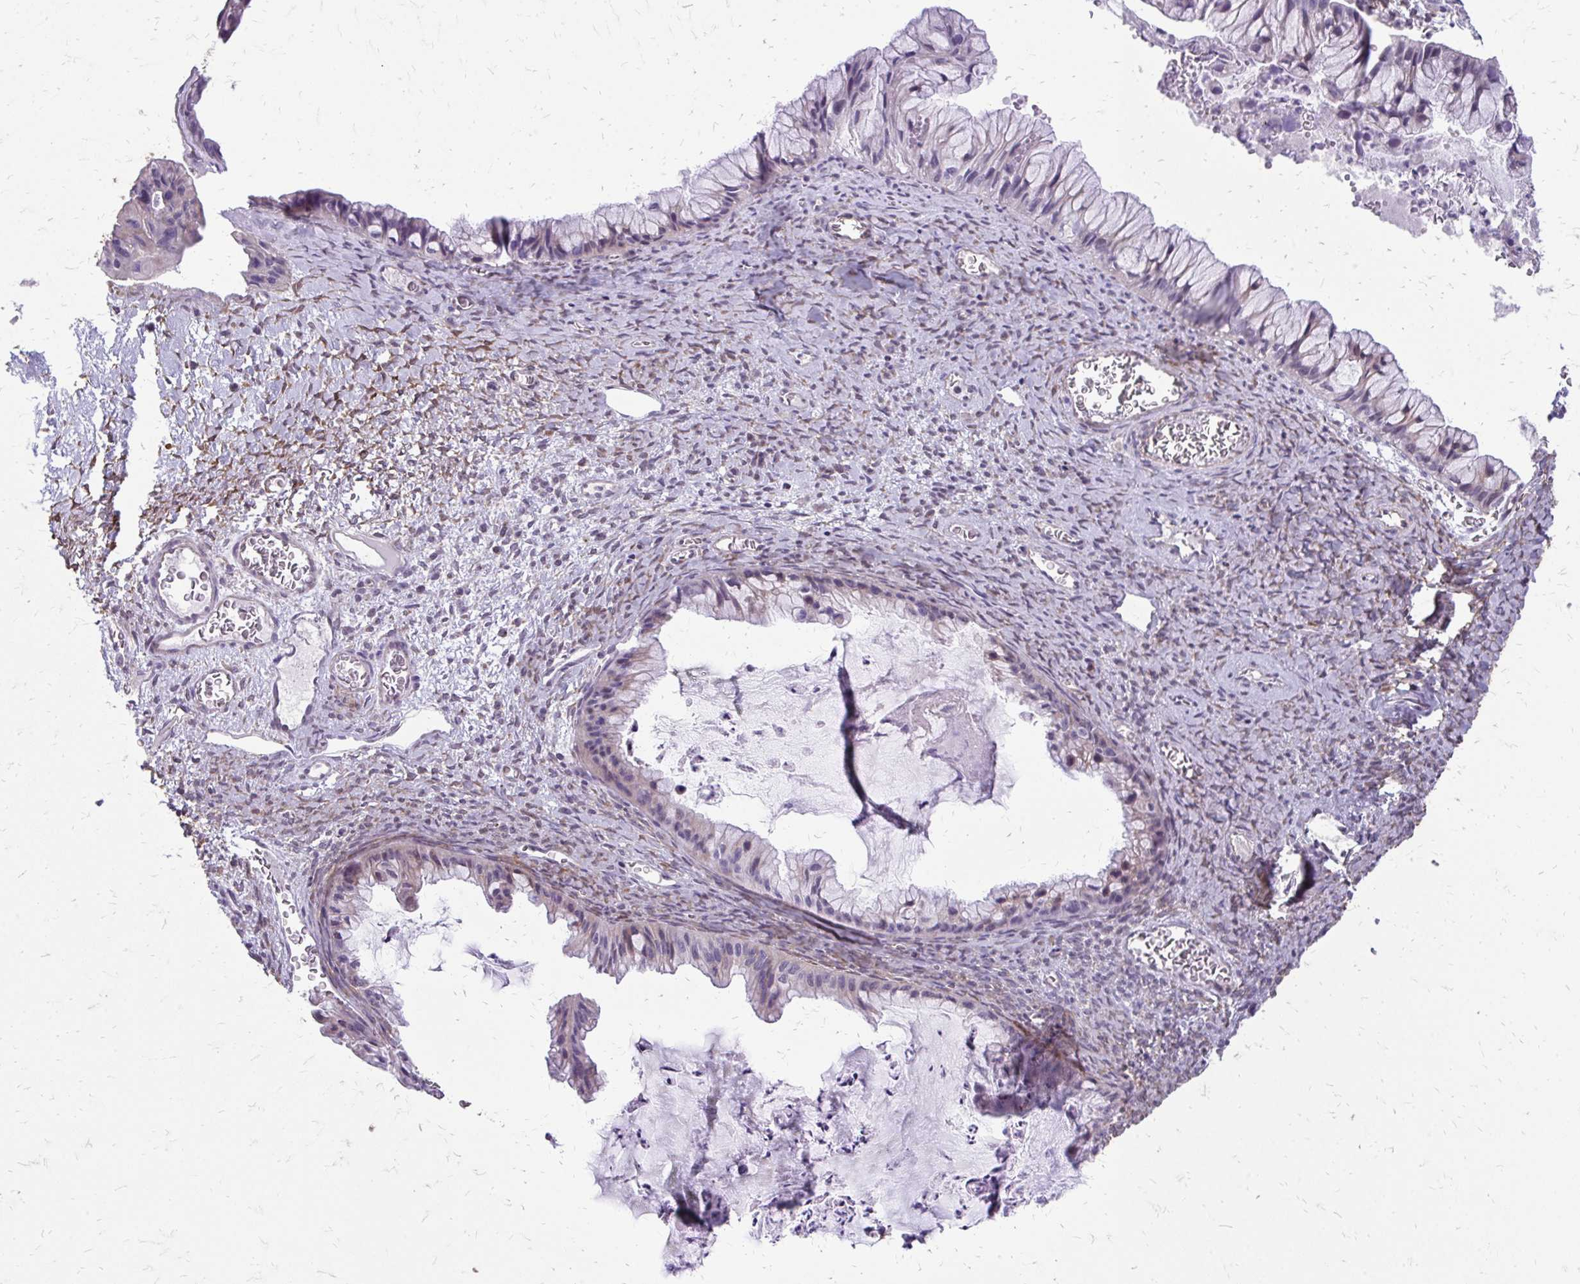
{"staining": {"intensity": "weak", "quantity": "25%-75%", "location": "cytoplasmic/membranous"}, "tissue": "ovarian cancer", "cell_type": "Tumor cells", "image_type": "cancer", "snomed": [{"axis": "morphology", "description": "Cystadenocarcinoma, mucinous, NOS"}, {"axis": "topography", "description": "Ovary"}], "caption": "An image showing weak cytoplasmic/membranous expression in about 25%-75% of tumor cells in ovarian mucinous cystadenocarcinoma, as visualized by brown immunohistochemical staining.", "gene": "MYORG", "patient": {"sex": "female", "age": 72}}